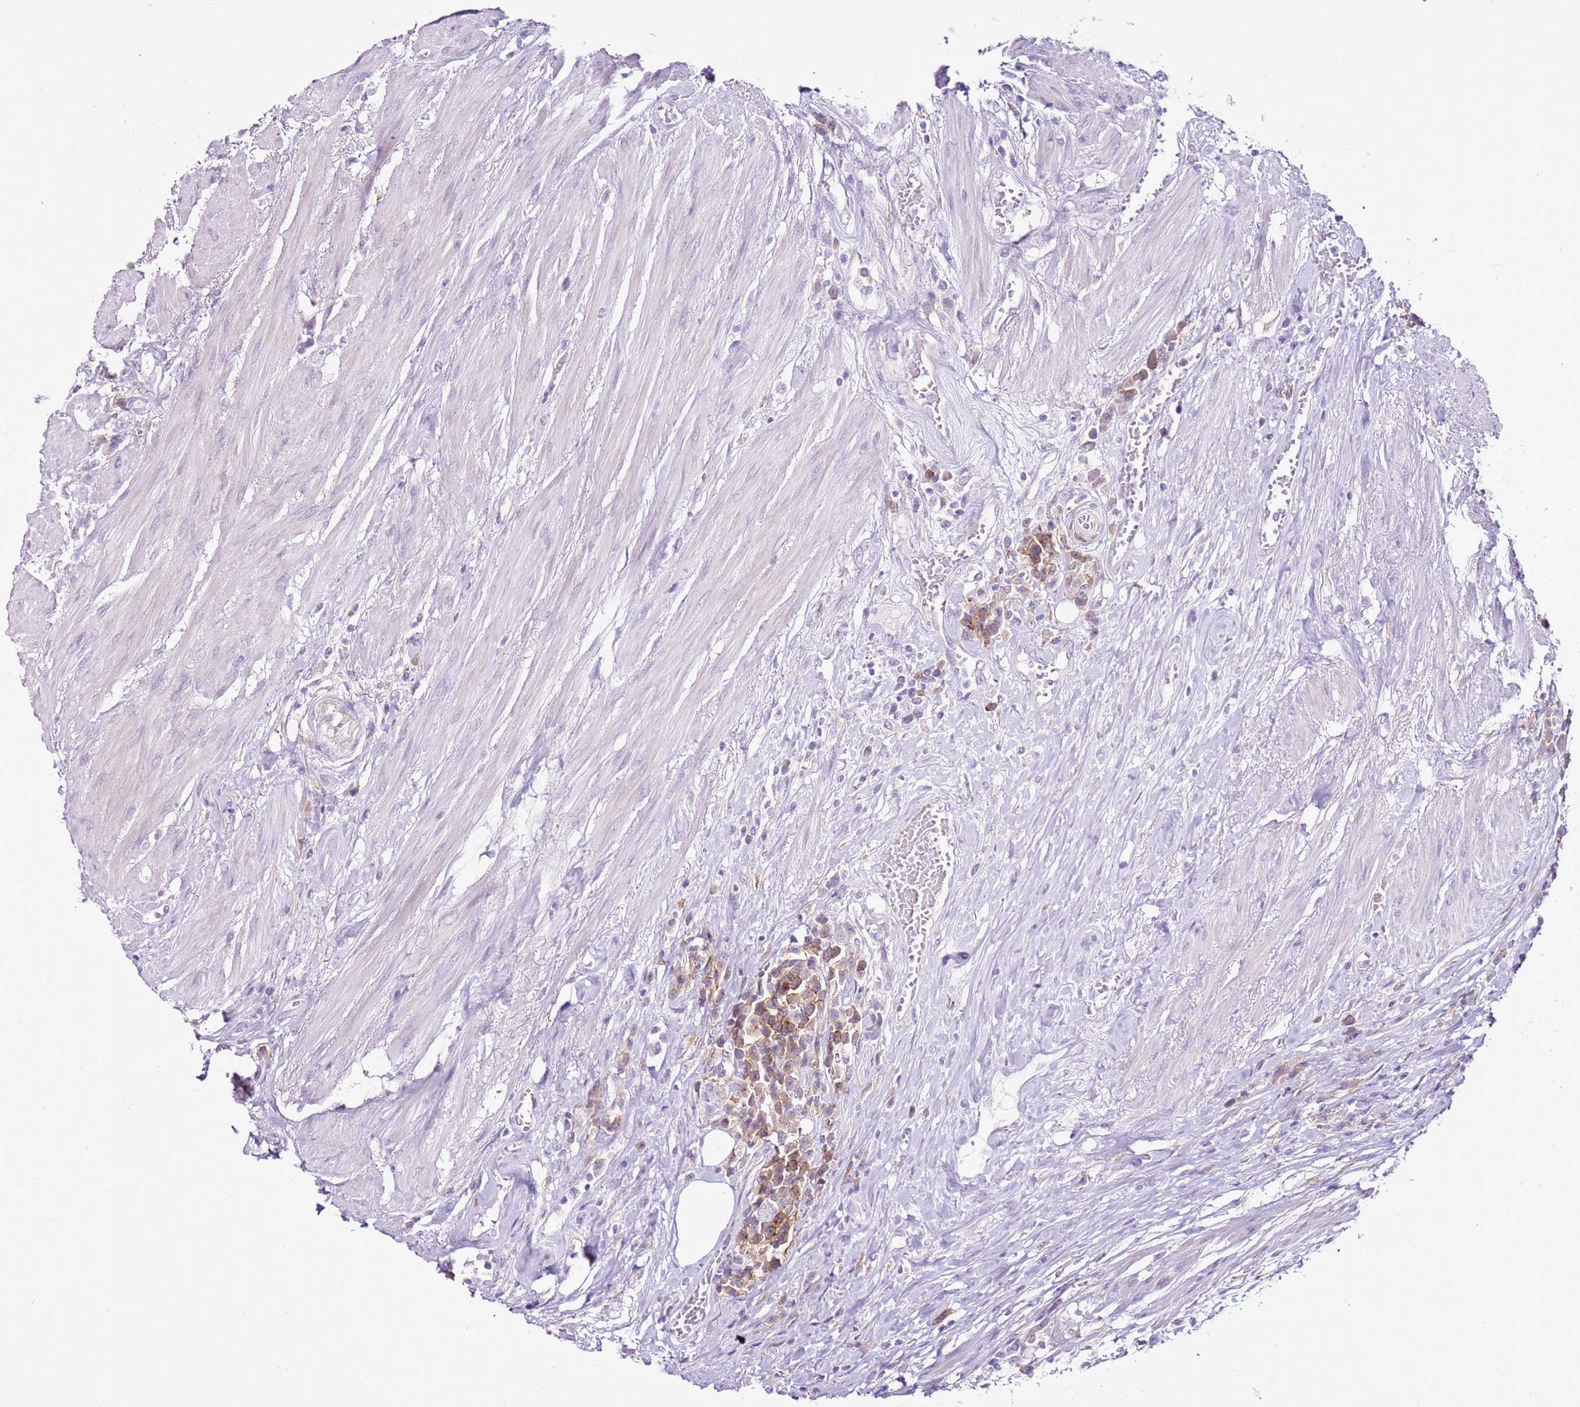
{"staining": {"intensity": "moderate", "quantity": ">75%", "location": "cytoplasmic/membranous"}, "tissue": "urothelial cancer", "cell_type": "Tumor cells", "image_type": "cancer", "snomed": [{"axis": "morphology", "description": "Urothelial carcinoma, High grade"}, {"axis": "topography", "description": "Urinary bladder"}], "caption": "Tumor cells exhibit medium levels of moderate cytoplasmic/membranous positivity in about >75% of cells in human urothelial cancer.", "gene": "SLC38A5", "patient": {"sex": "female", "age": 63}}